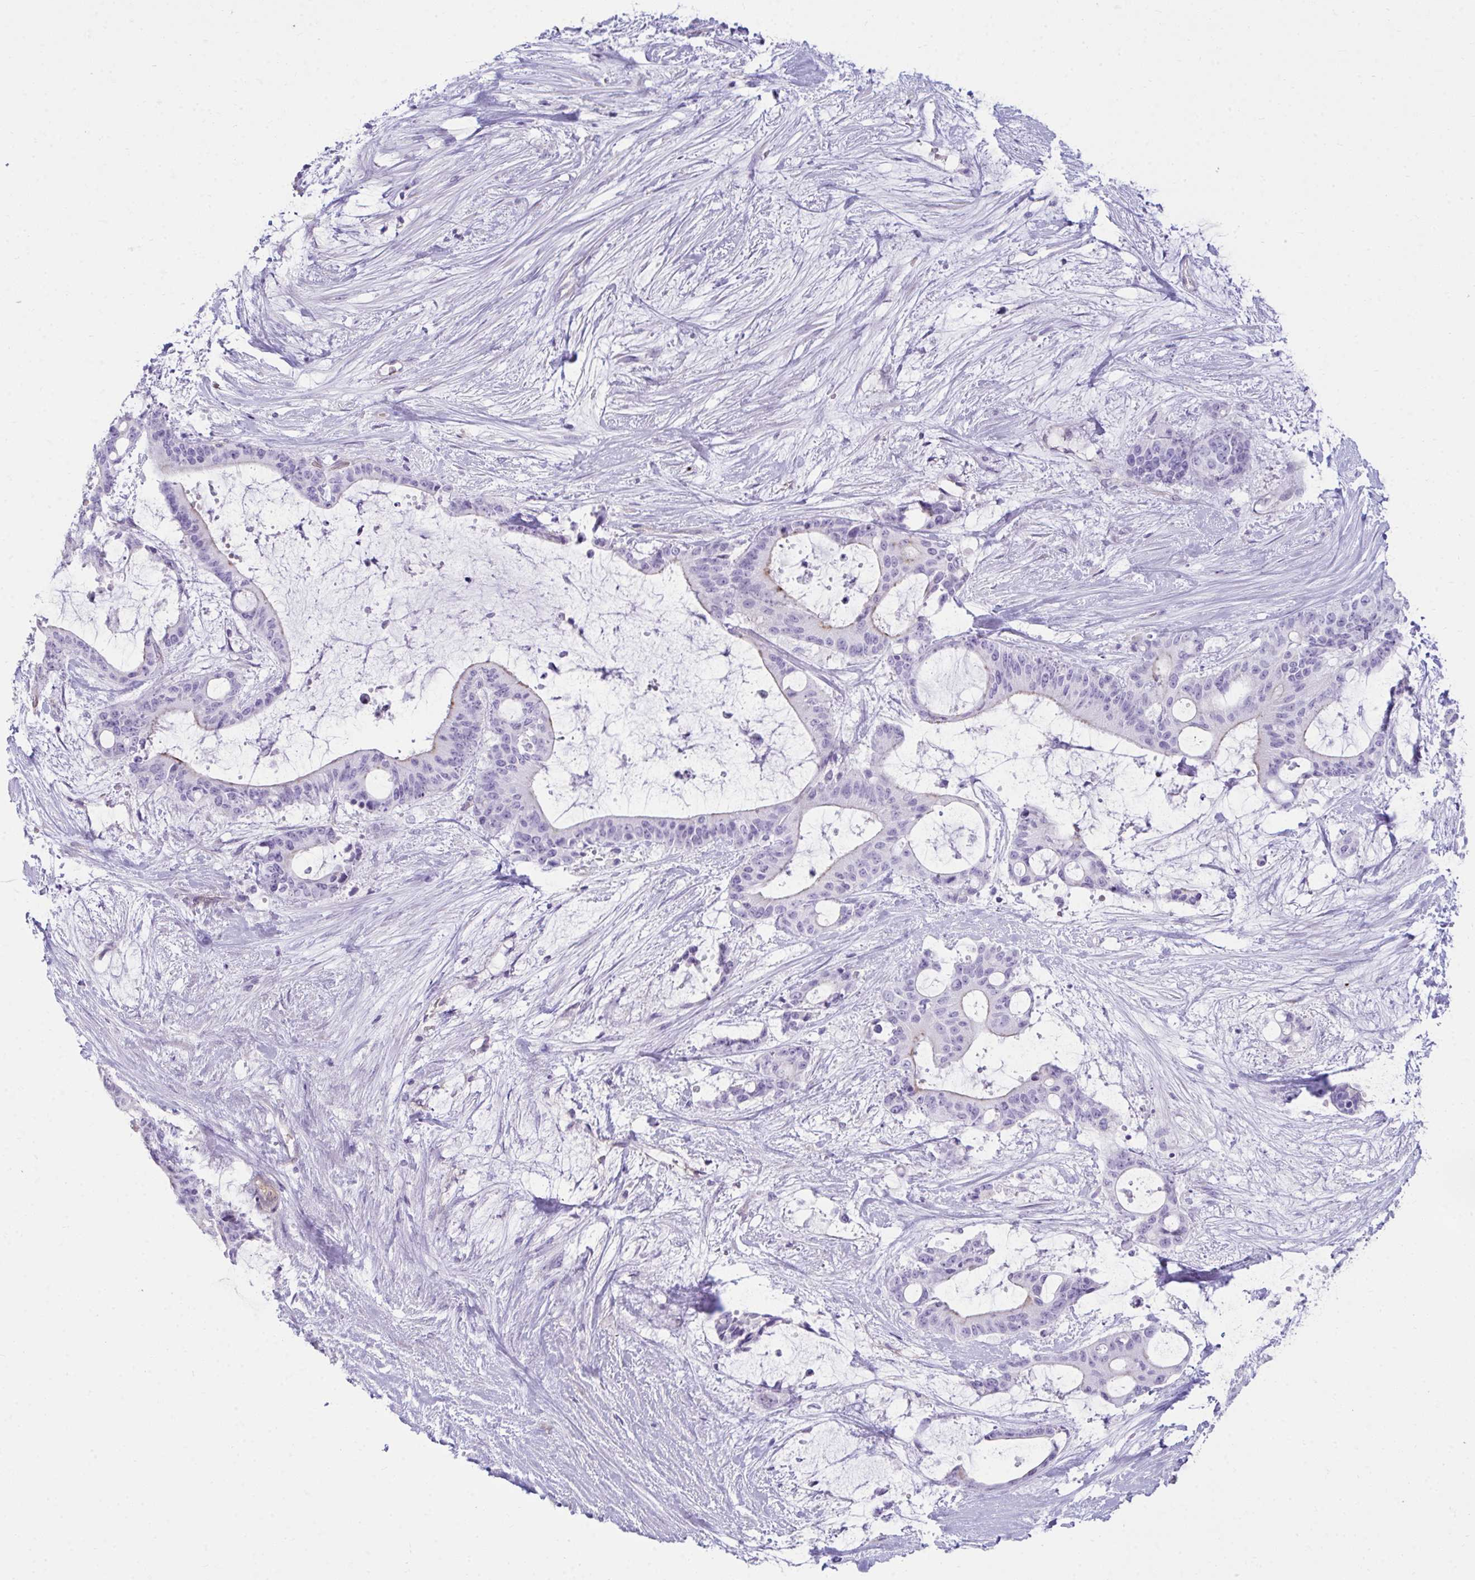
{"staining": {"intensity": "negative", "quantity": "none", "location": "none"}, "tissue": "liver cancer", "cell_type": "Tumor cells", "image_type": "cancer", "snomed": [{"axis": "morphology", "description": "Normal tissue, NOS"}, {"axis": "morphology", "description": "Cholangiocarcinoma"}, {"axis": "topography", "description": "Liver"}, {"axis": "topography", "description": "Peripheral nerve tissue"}], "caption": "Human liver cancer stained for a protein using immunohistochemistry (IHC) demonstrates no positivity in tumor cells.", "gene": "UBL3", "patient": {"sex": "female", "age": 73}}